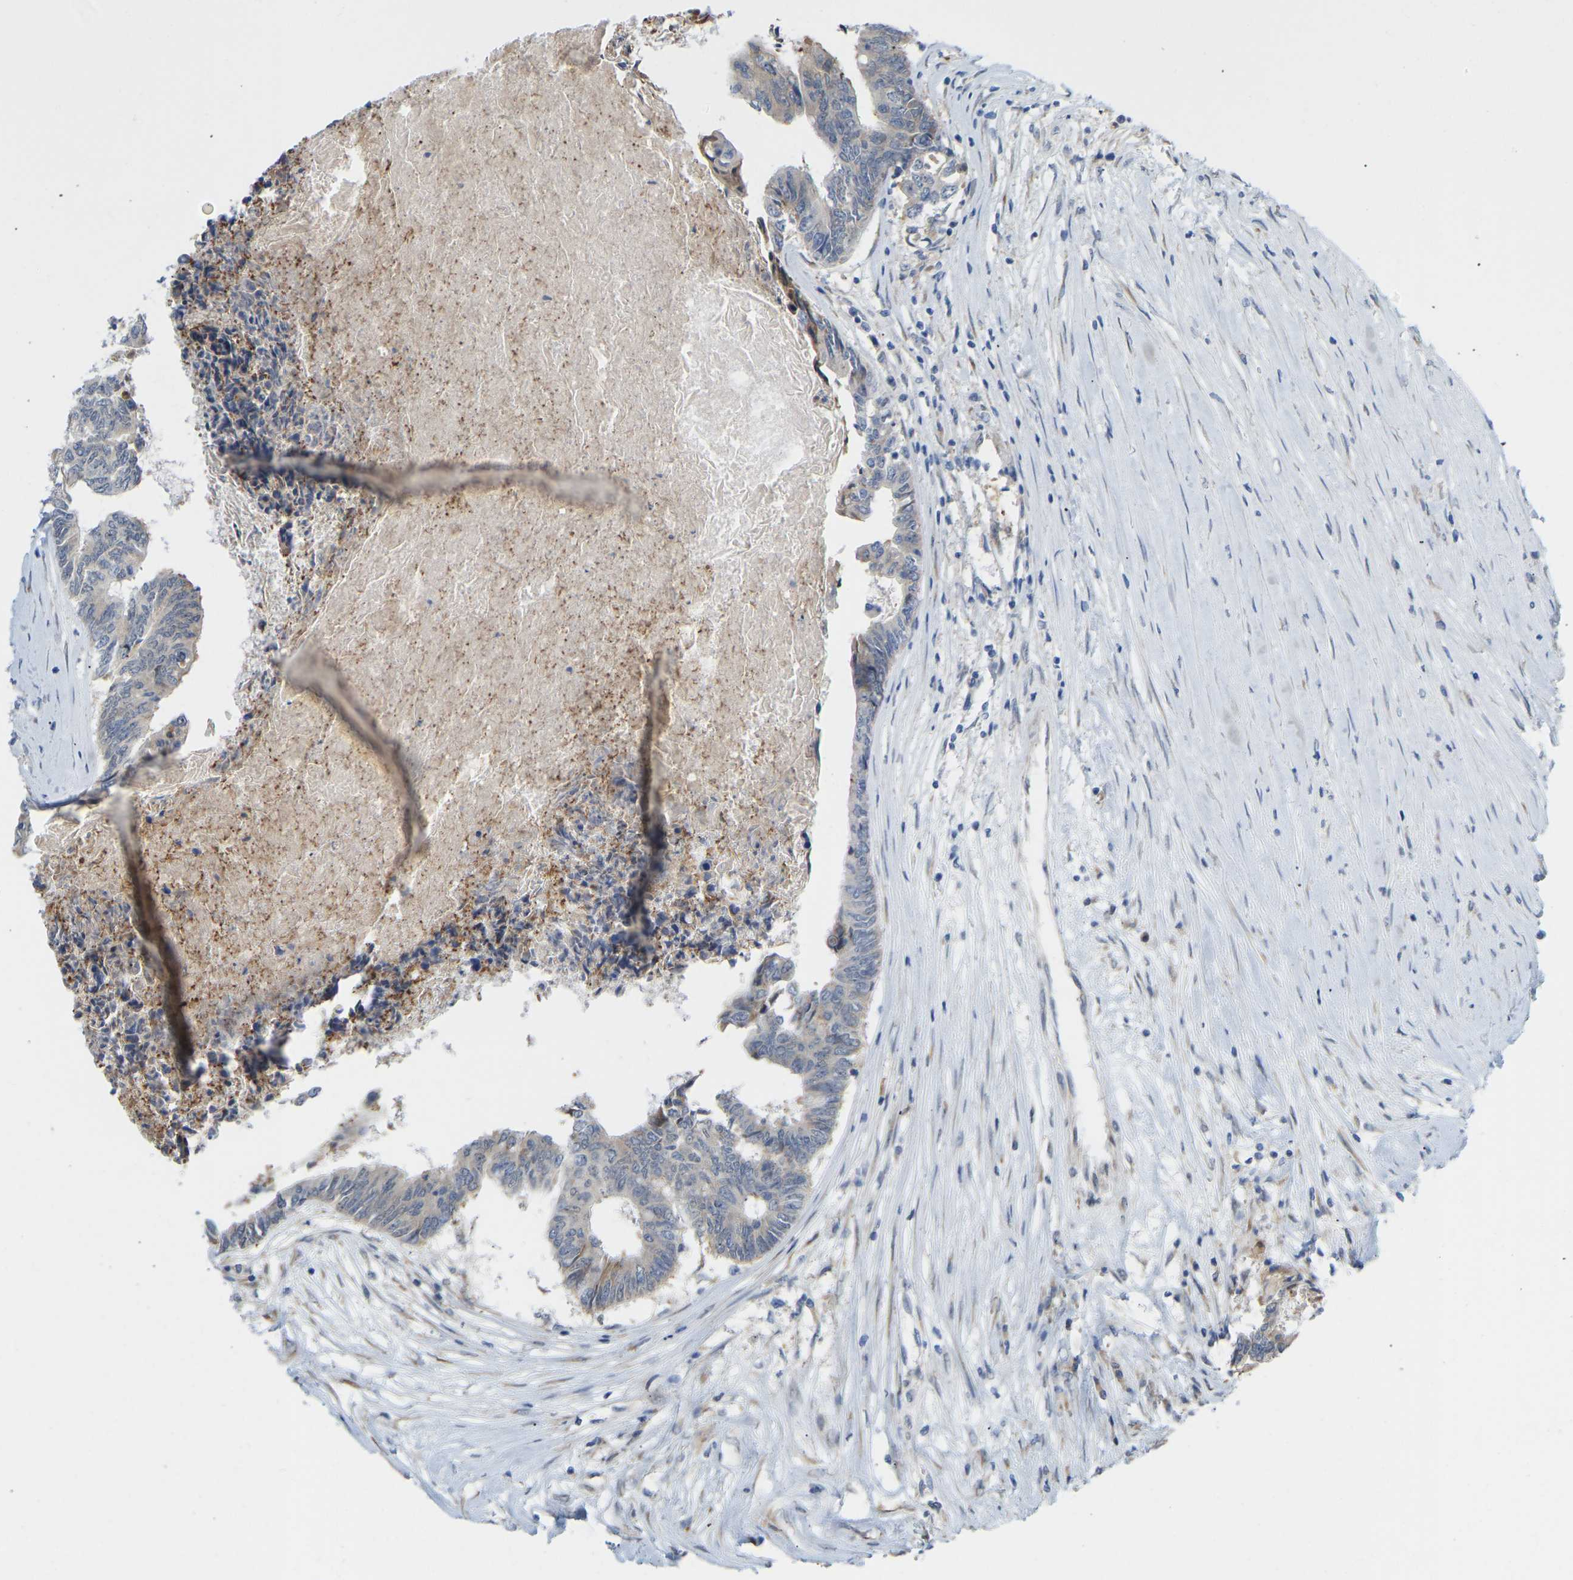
{"staining": {"intensity": "weak", "quantity": "<25%", "location": "cytoplasmic/membranous"}, "tissue": "colorectal cancer", "cell_type": "Tumor cells", "image_type": "cancer", "snomed": [{"axis": "morphology", "description": "Adenocarcinoma, NOS"}, {"axis": "topography", "description": "Rectum"}], "caption": "Histopathology image shows no significant protein expression in tumor cells of colorectal adenocarcinoma.", "gene": "BEND3", "patient": {"sex": "male", "age": 63}}